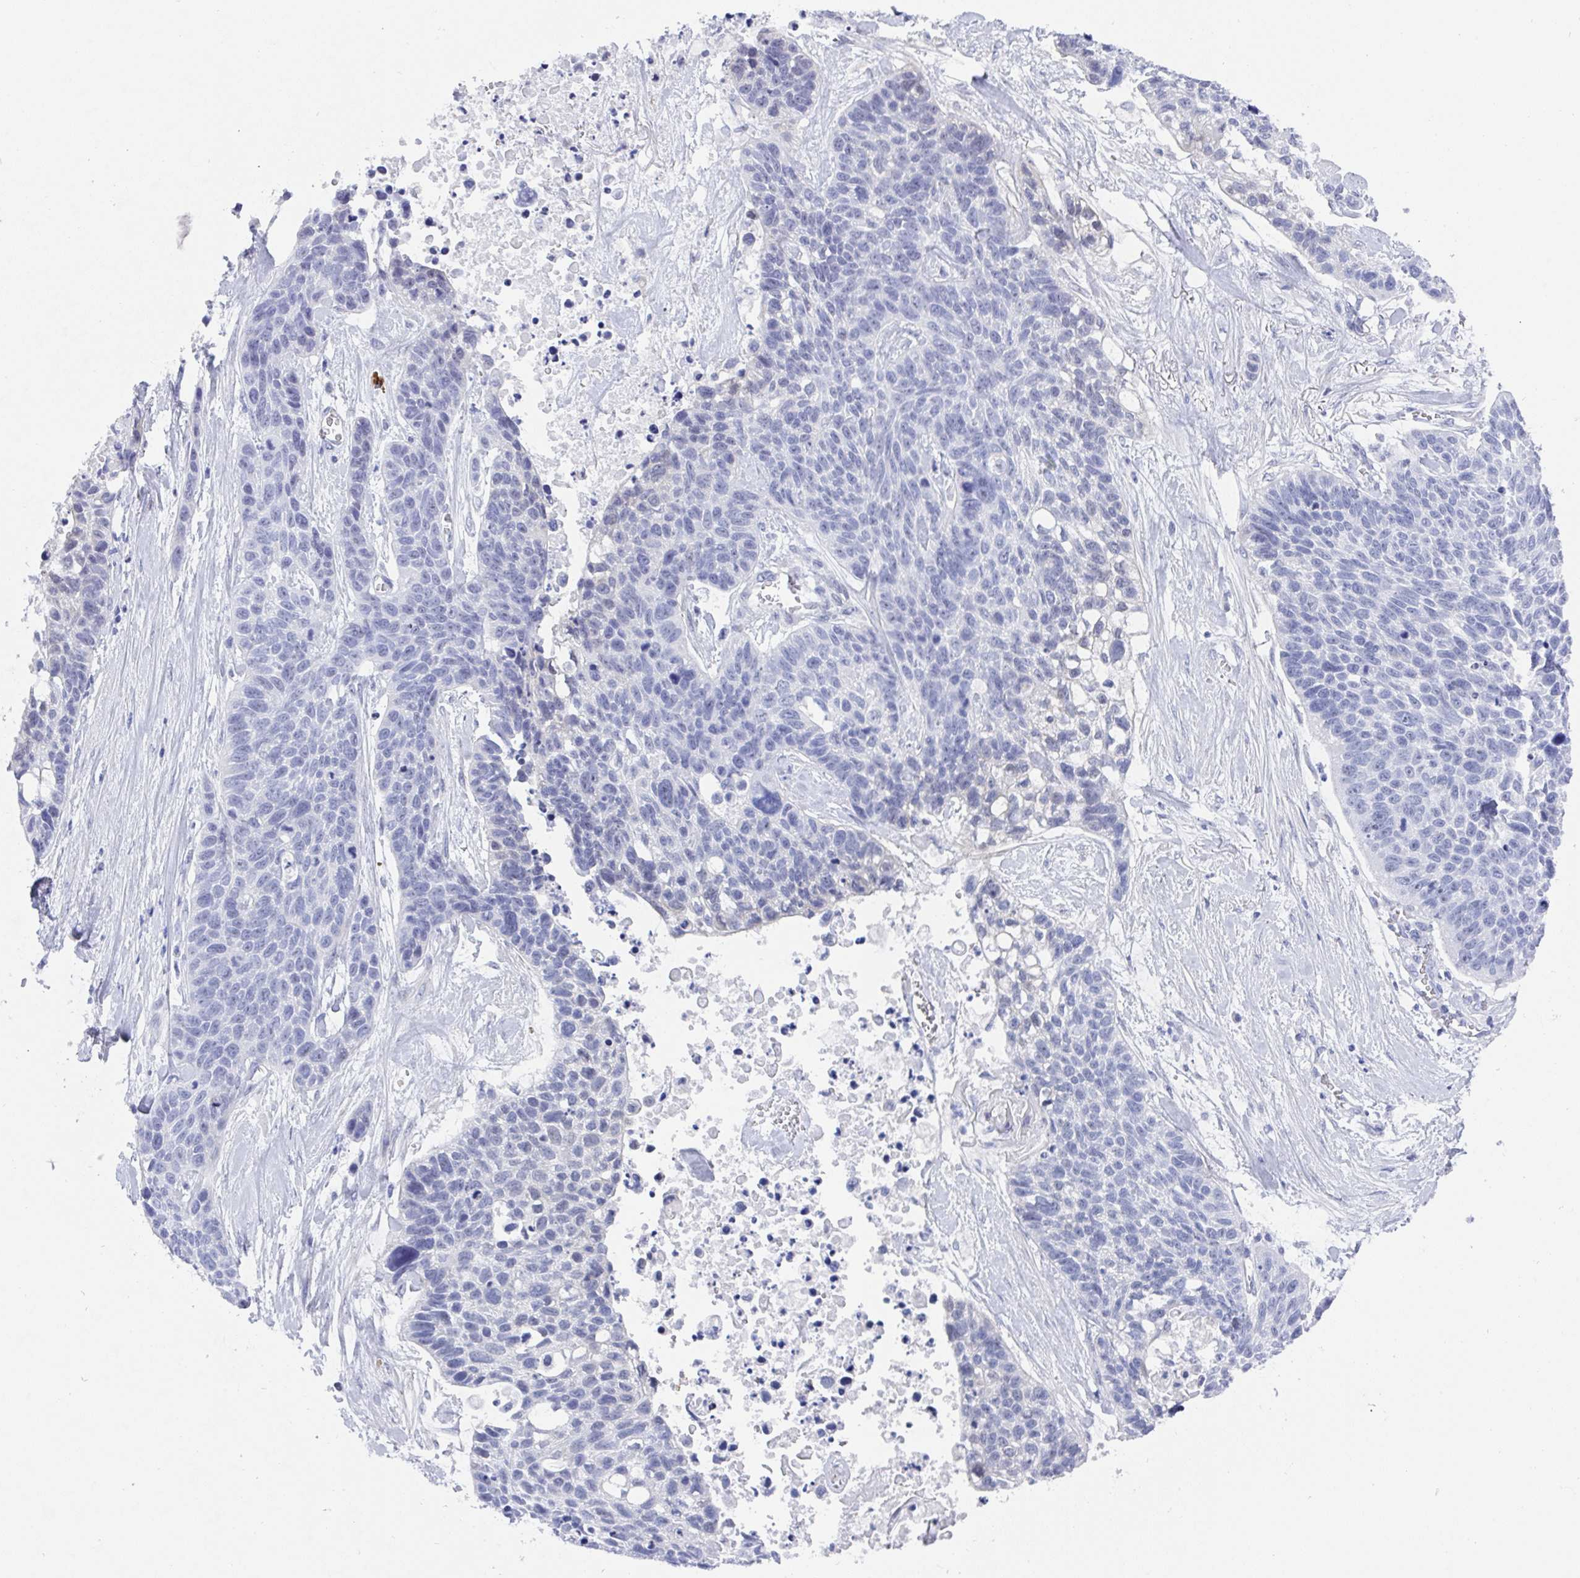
{"staining": {"intensity": "negative", "quantity": "none", "location": "none"}, "tissue": "lung cancer", "cell_type": "Tumor cells", "image_type": "cancer", "snomed": [{"axis": "morphology", "description": "Squamous cell carcinoma, NOS"}, {"axis": "topography", "description": "Lung"}], "caption": "Immunohistochemistry (IHC) histopathology image of neoplastic tissue: lung squamous cell carcinoma stained with DAB (3,3'-diaminobenzidine) displays no significant protein staining in tumor cells. Nuclei are stained in blue.", "gene": "MFSD4A", "patient": {"sex": "male", "age": 62}}